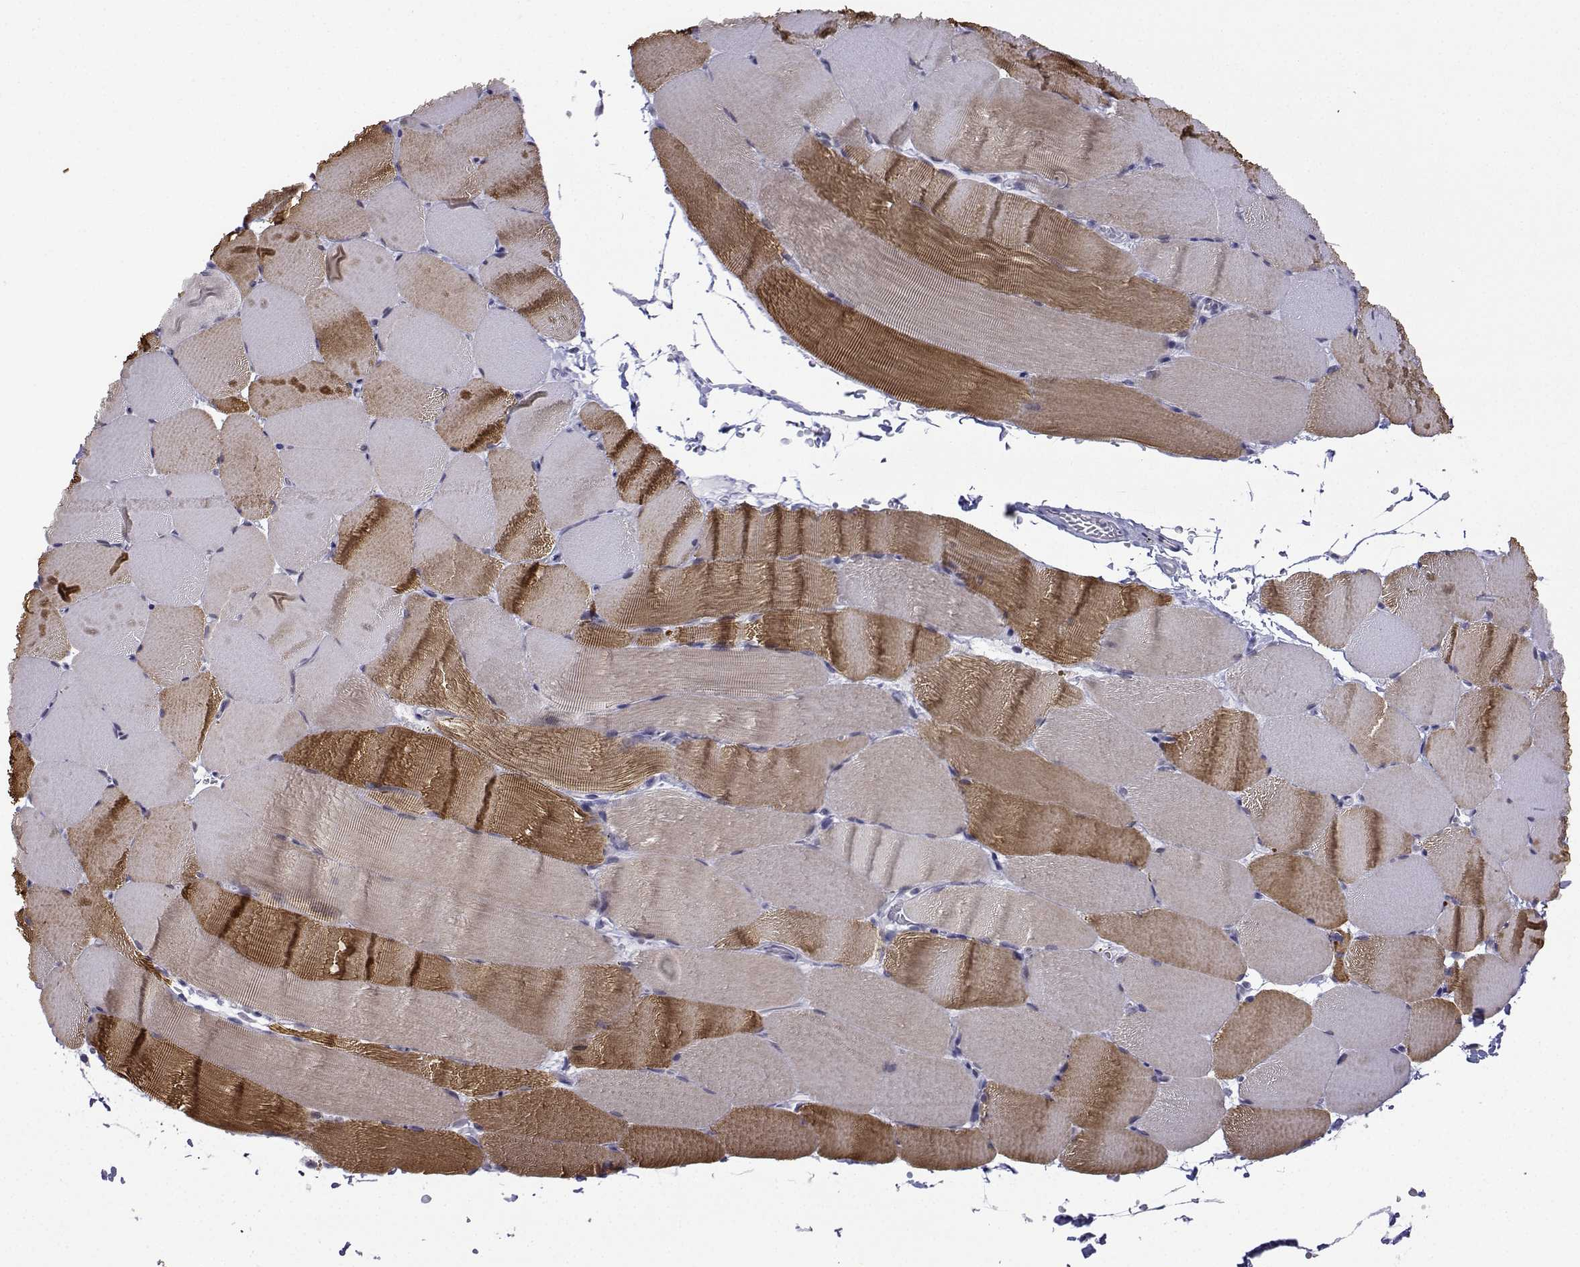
{"staining": {"intensity": "moderate", "quantity": "25%-75%", "location": "cytoplasmic/membranous"}, "tissue": "skeletal muscle", "cell_type": "Myocytes", "image_type": "normal", "snomed": [{"axis": "morphology", "description": "Normal tissue, NOS"}, {"axis": "topography", "description": "Skeletal muscle"}], "caption": "Approximately 25%-75% of myocytes in benign skeletal muscle demonstrate moderate cytoplasmic/membranous protein positivity as visualized by brown immunohistochemical staining.", "gene": "INCENP", "patient": {"sex": "female", "age": 37}}